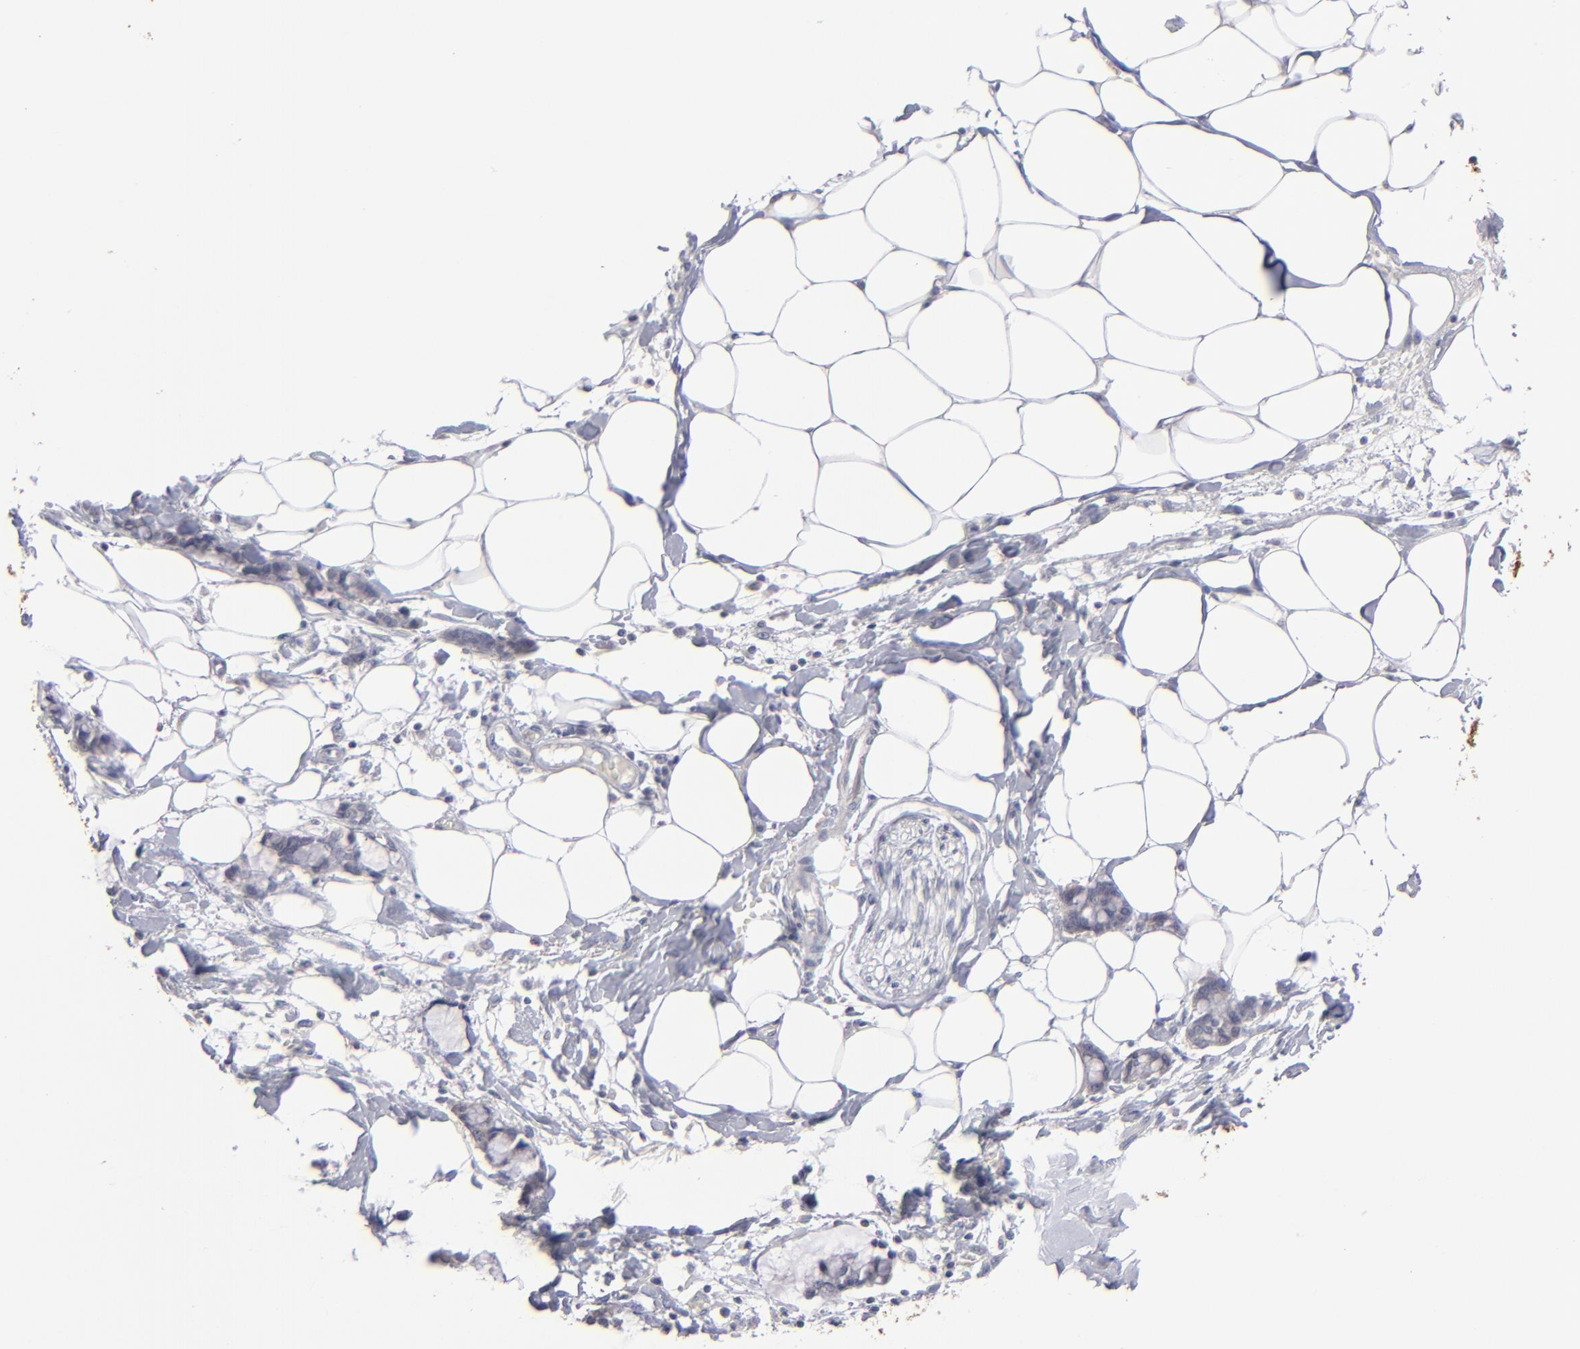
{"staining": {"intensity": "negative", "quantity": "none", "location": "none"}, "tissue": "adipose tissue", "cell_type": "Adipocytes", "image_type": "normal", "snomed": [{"axis": "morphology", "description": "Normal tissue, NOS"}, {"axis": "morphology", "description": "Adenocarcinoma, NOS"}, {"axis": "topography", "description": "Colon"}, {"axis": "topography", "description": "Peripheral nerve tissue"}], "caption": "An immunohistochemistry (IHC) histopathology image of unremarkable adipose tissue is shown. There is no staining in adipocytes of adipose tissue. (DAB IHC, high magnification).", "gene": "RPH3A", "patient": {"sex": "male", "age": 14}}